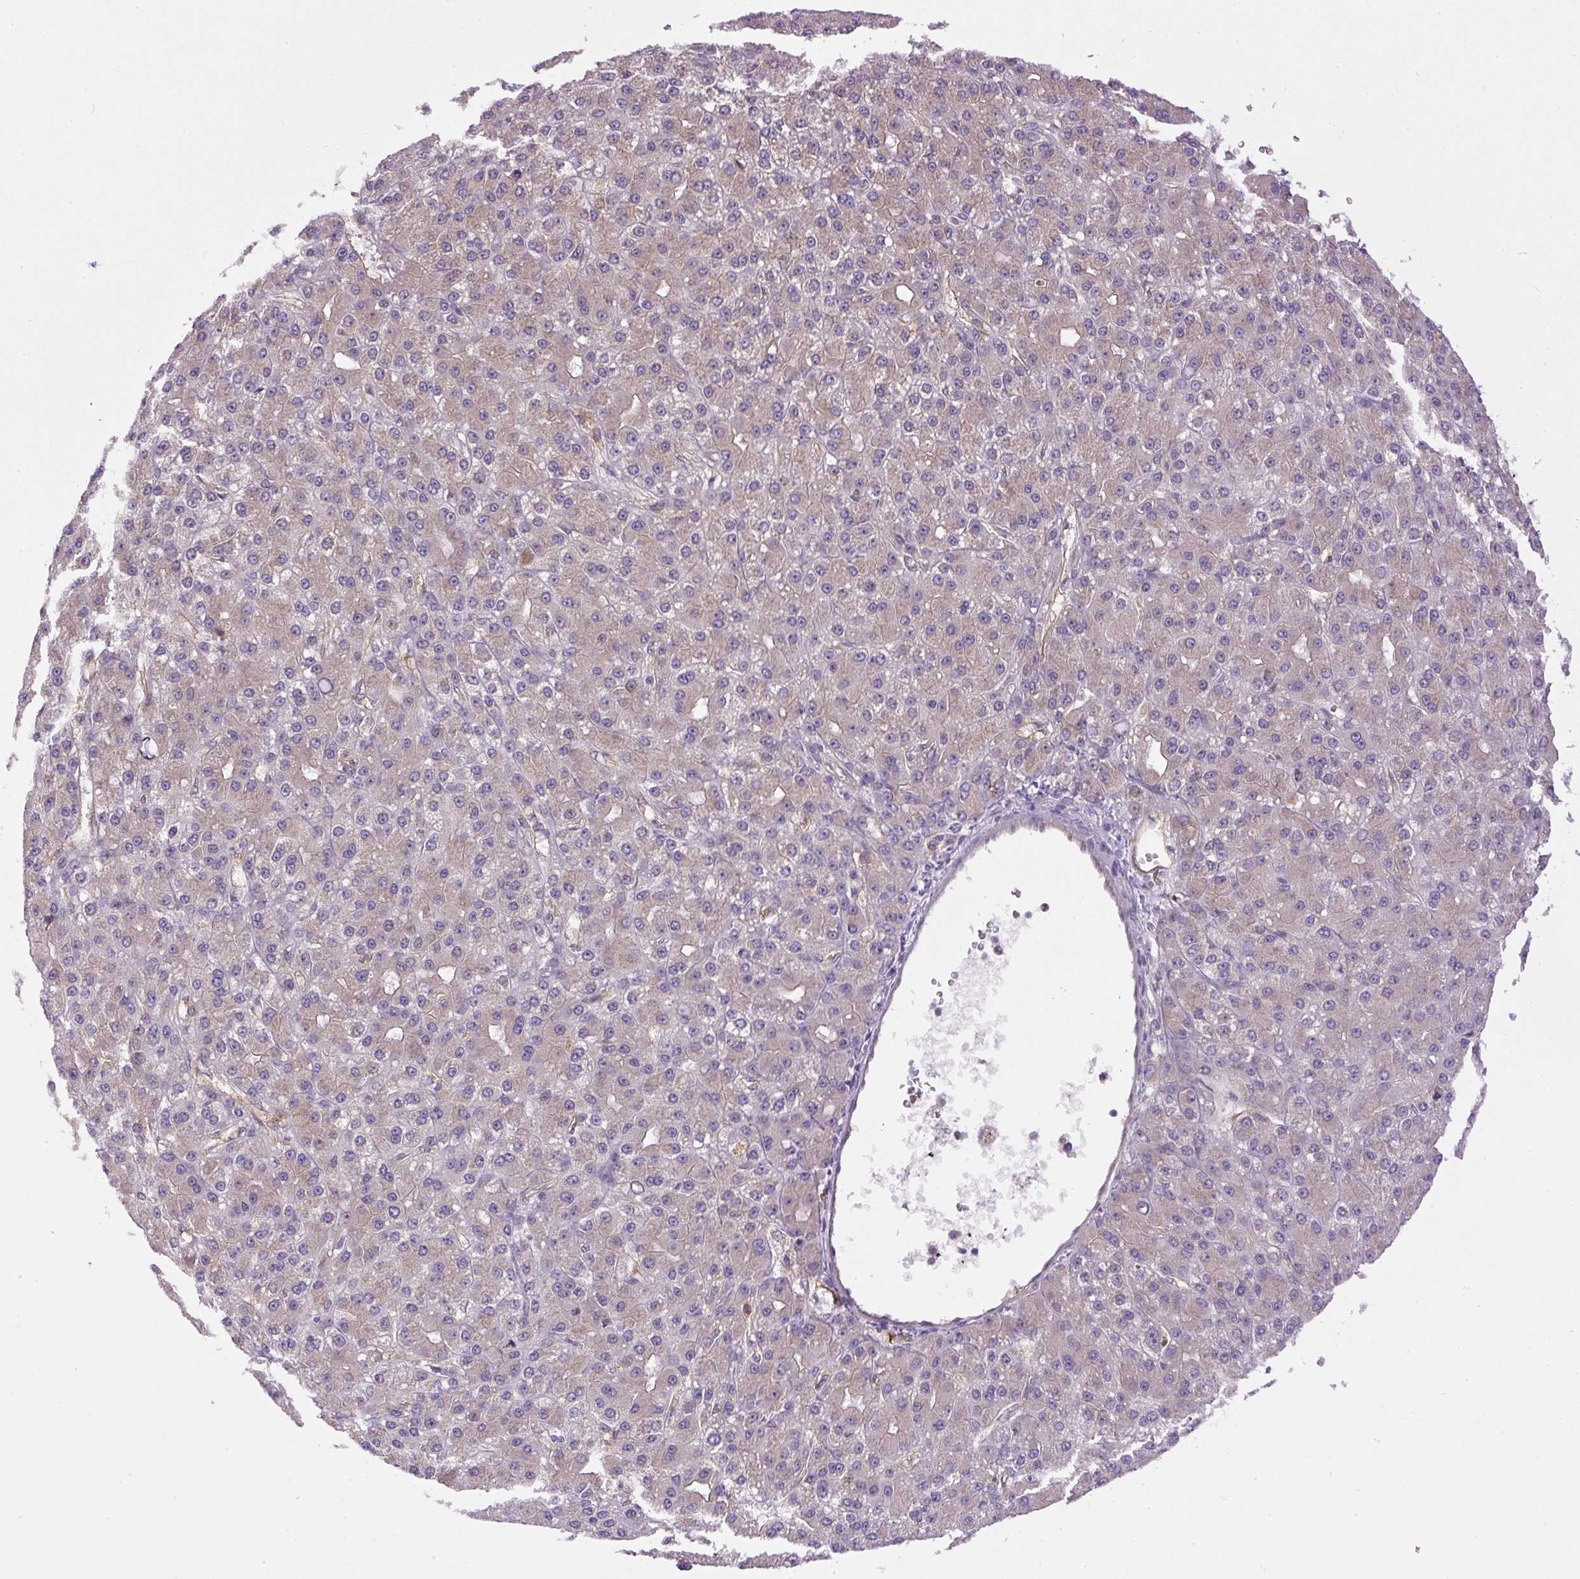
{"staining": {"intensity": "weak", "quantity": ">75%", "location": "cytoplasmic/membranous"}, "tissue": "liver cancer", "cell_type": "Tumor cells", "image_type": "cancer", "snomed": [{"axis": "morphology", "description": "Carcinoma, Hepatocellular, NOS"}, {"axis": "topography", "description": "Liver"}], "caption": "IHC photomicrograph of neoplastic tissue: human hepatocellular carcinoma (liver) stained using immunohistochemistry reveals low levels of weak protein expression localized specifically in the cytoplasmic/membranous of tumor cells, appearing as a cytoplasmic/membranous brown color.", "gene": "DAPK1", "patient": {"sex": "male", "age": 67}}